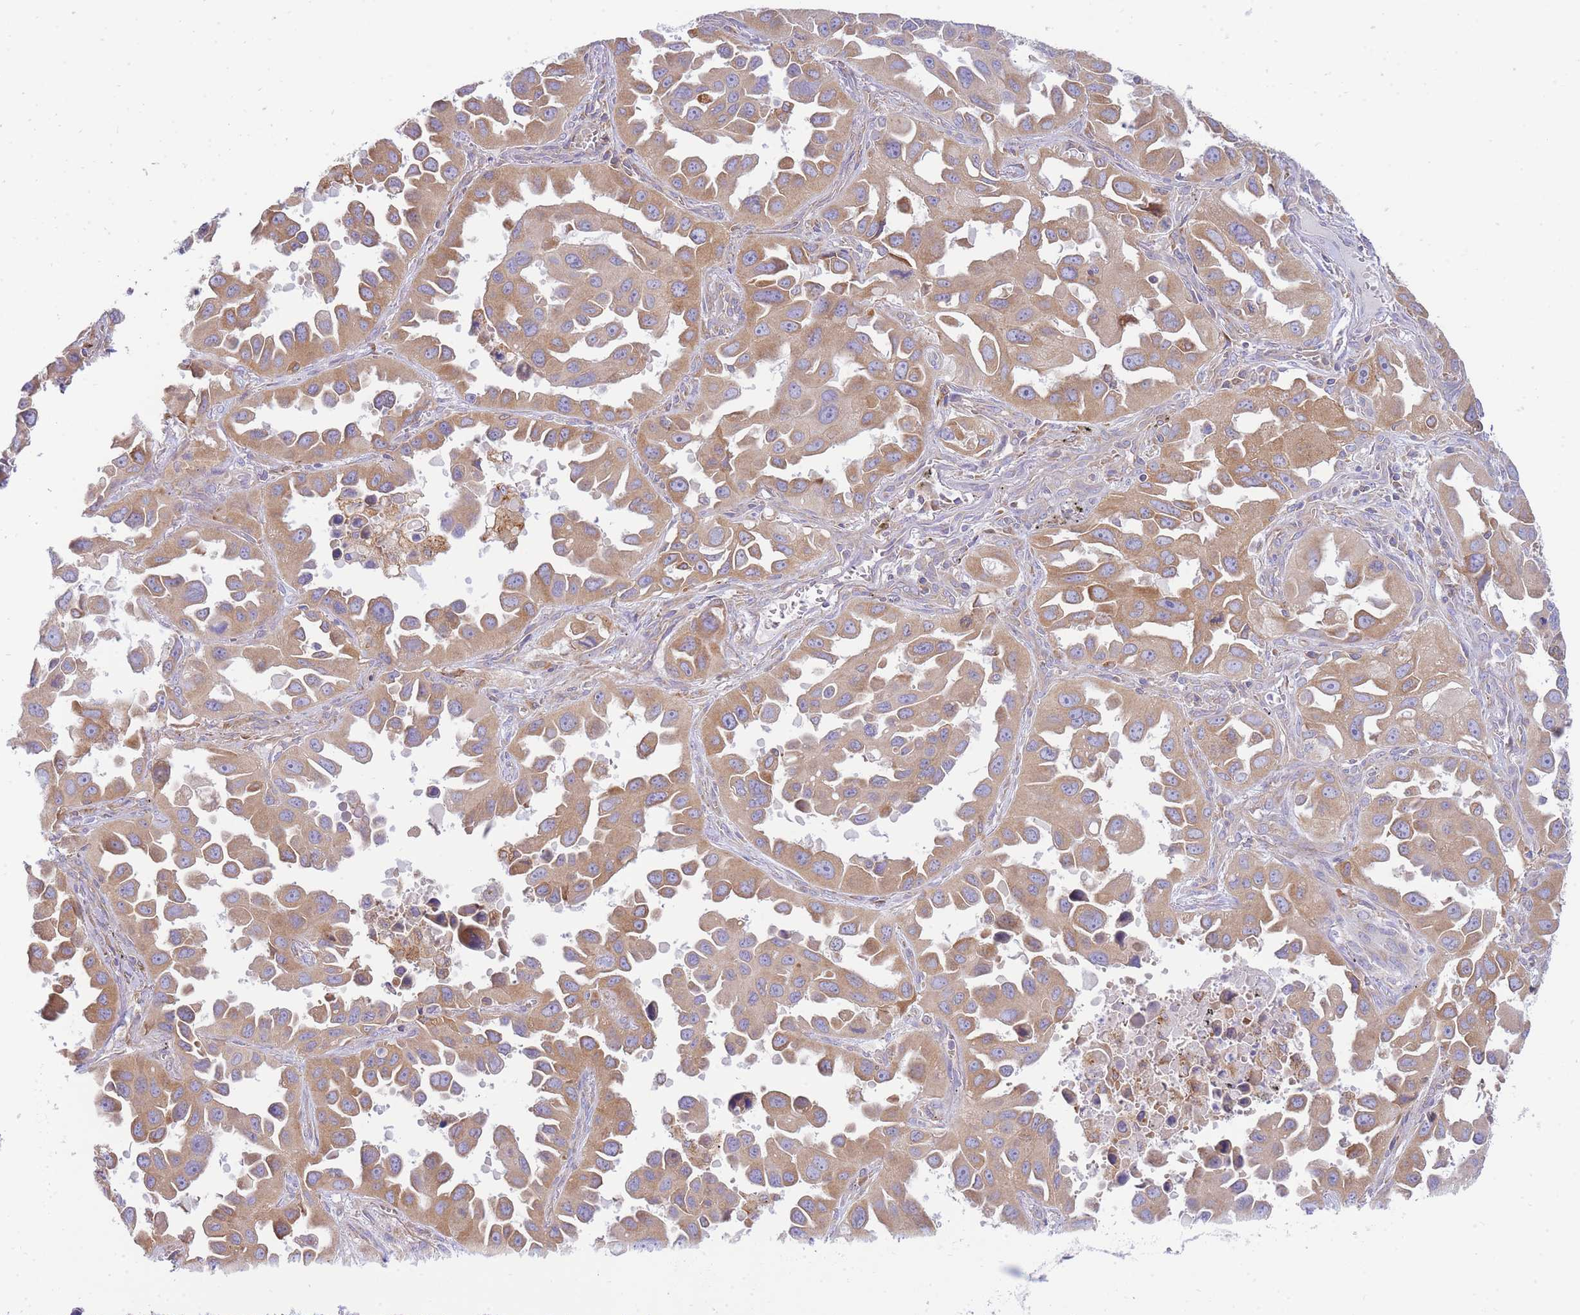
{"staining": {"intensity": "moderate", "quantity": ">75%", "location": "cytoplasmic/membranous"}, "tissue": "lung cancer", "cell_type": "Tumor cells", "image_type": "cancer", "snomed": [{"axis": "morphology", "description": "Adenocarcinoma, NOS"}, {"axis": "topography", "description": "Lung"}], "caption": "Lung cancer stained with DAB immunohistochemistry (IHC) demonstrates medium levels of moderate cytoplasmic/membranous staining in approximately >75% of tumor cells. The protein of interest is stained brown, and the nuclei are stained in blue (DAB (3,3'-diaminobenzidine) IHC with brightfield microscopy, high magnification).", "gene": "SH2B2", "patient": {"sex": "male", "age": 66}}